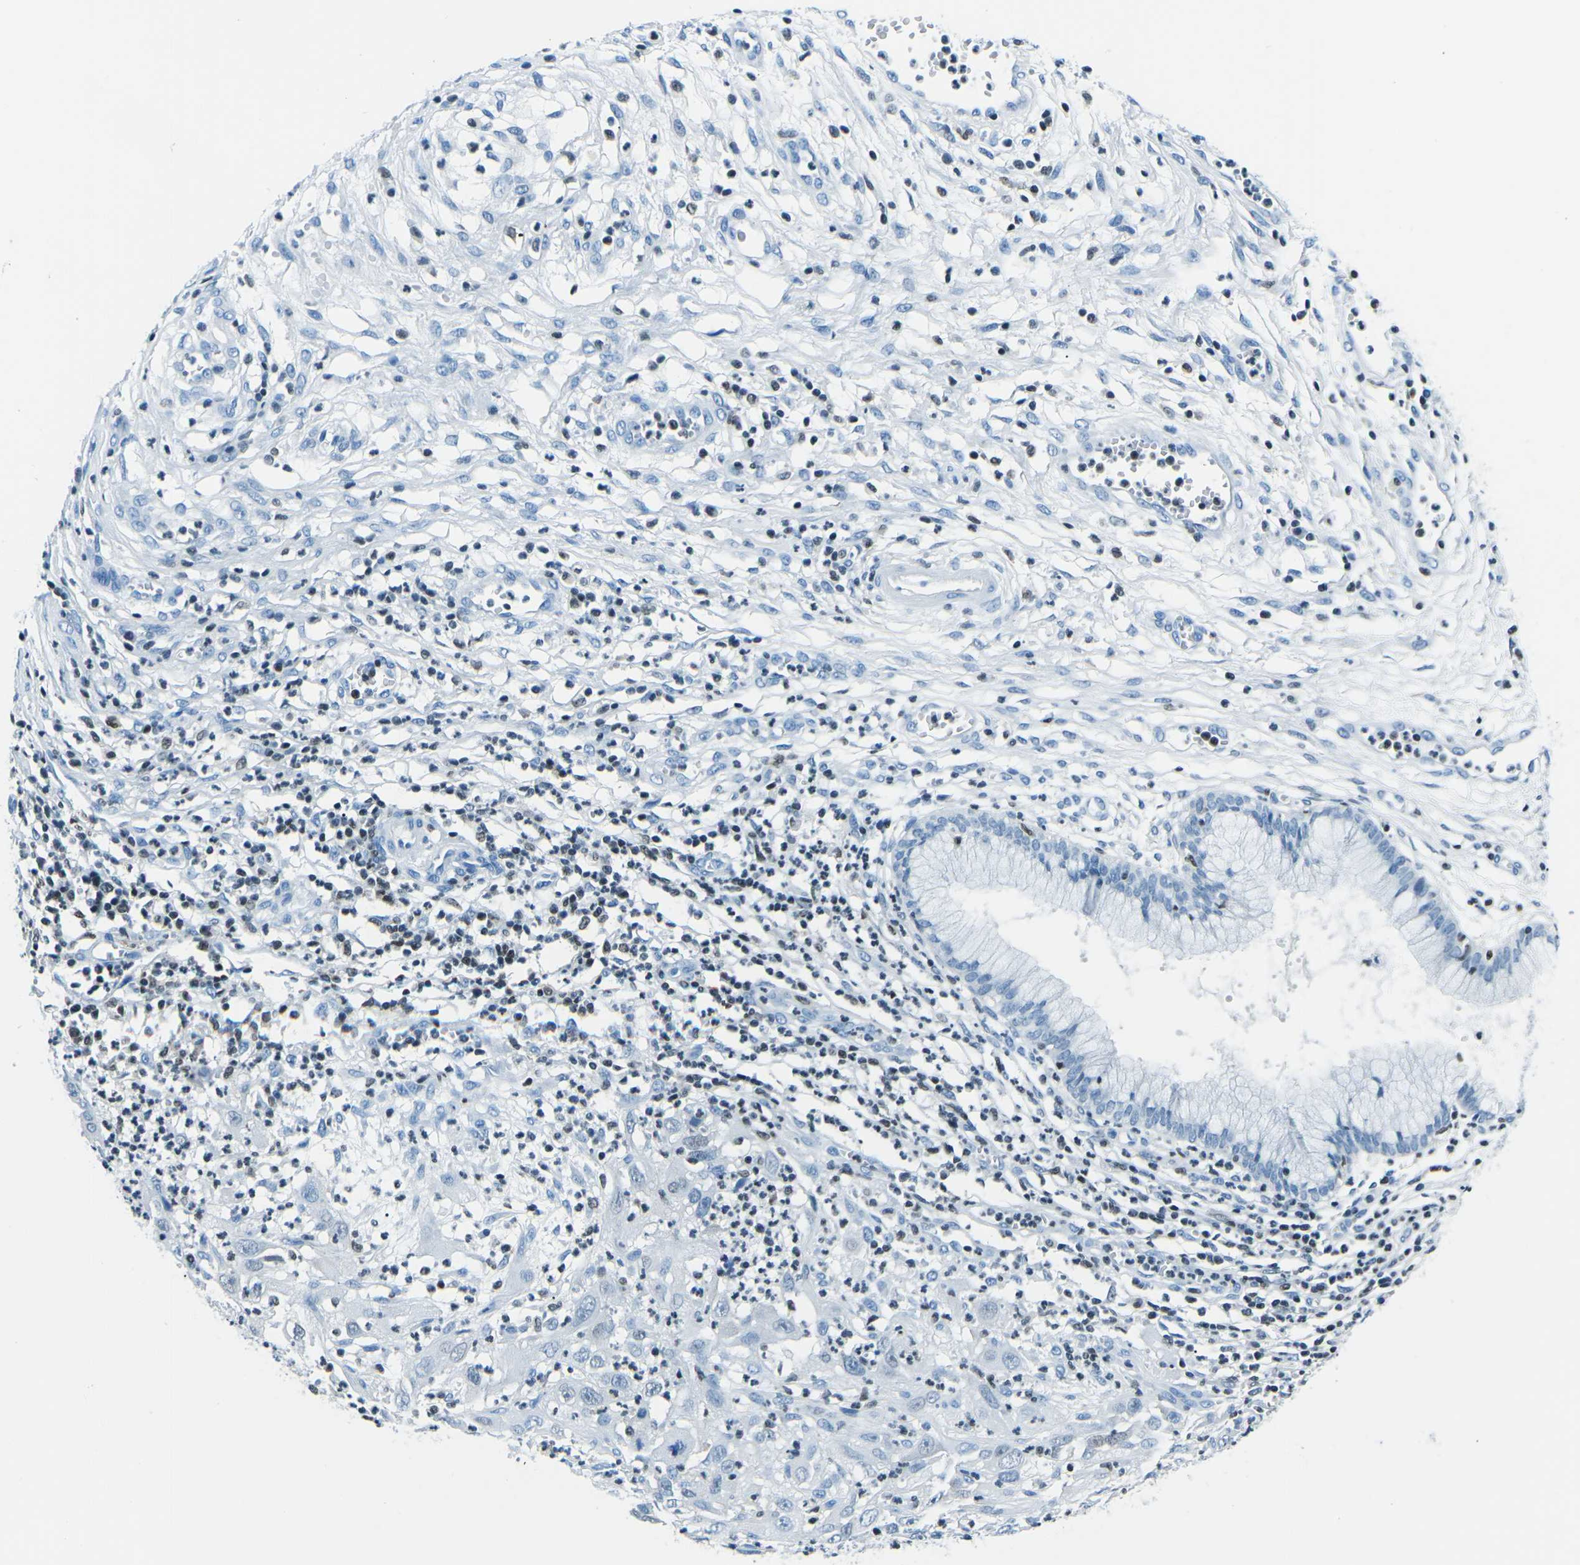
{"staining": {"intensity": "negative", "quantity": "none", "location": "none"}, "tissue": "cervical cancer", "cell_type": "Tumor cells", "image_type": "cancer", "snomed": [{"axis": "morphology", "description": "Squamous cell carcinoma, NOS"}, {"axis": "topography", "description": "Cervix"}], "caption": "Immunohistochemistry (IHC) photomicrograph of neoplastic tissue: human squamous cell carcinoma (cervical) stained with DAB demonstrates no significant protein positivity in tumor cells.", "gene": "CELF2", "patient": {"sex": "female", "age": 32}}